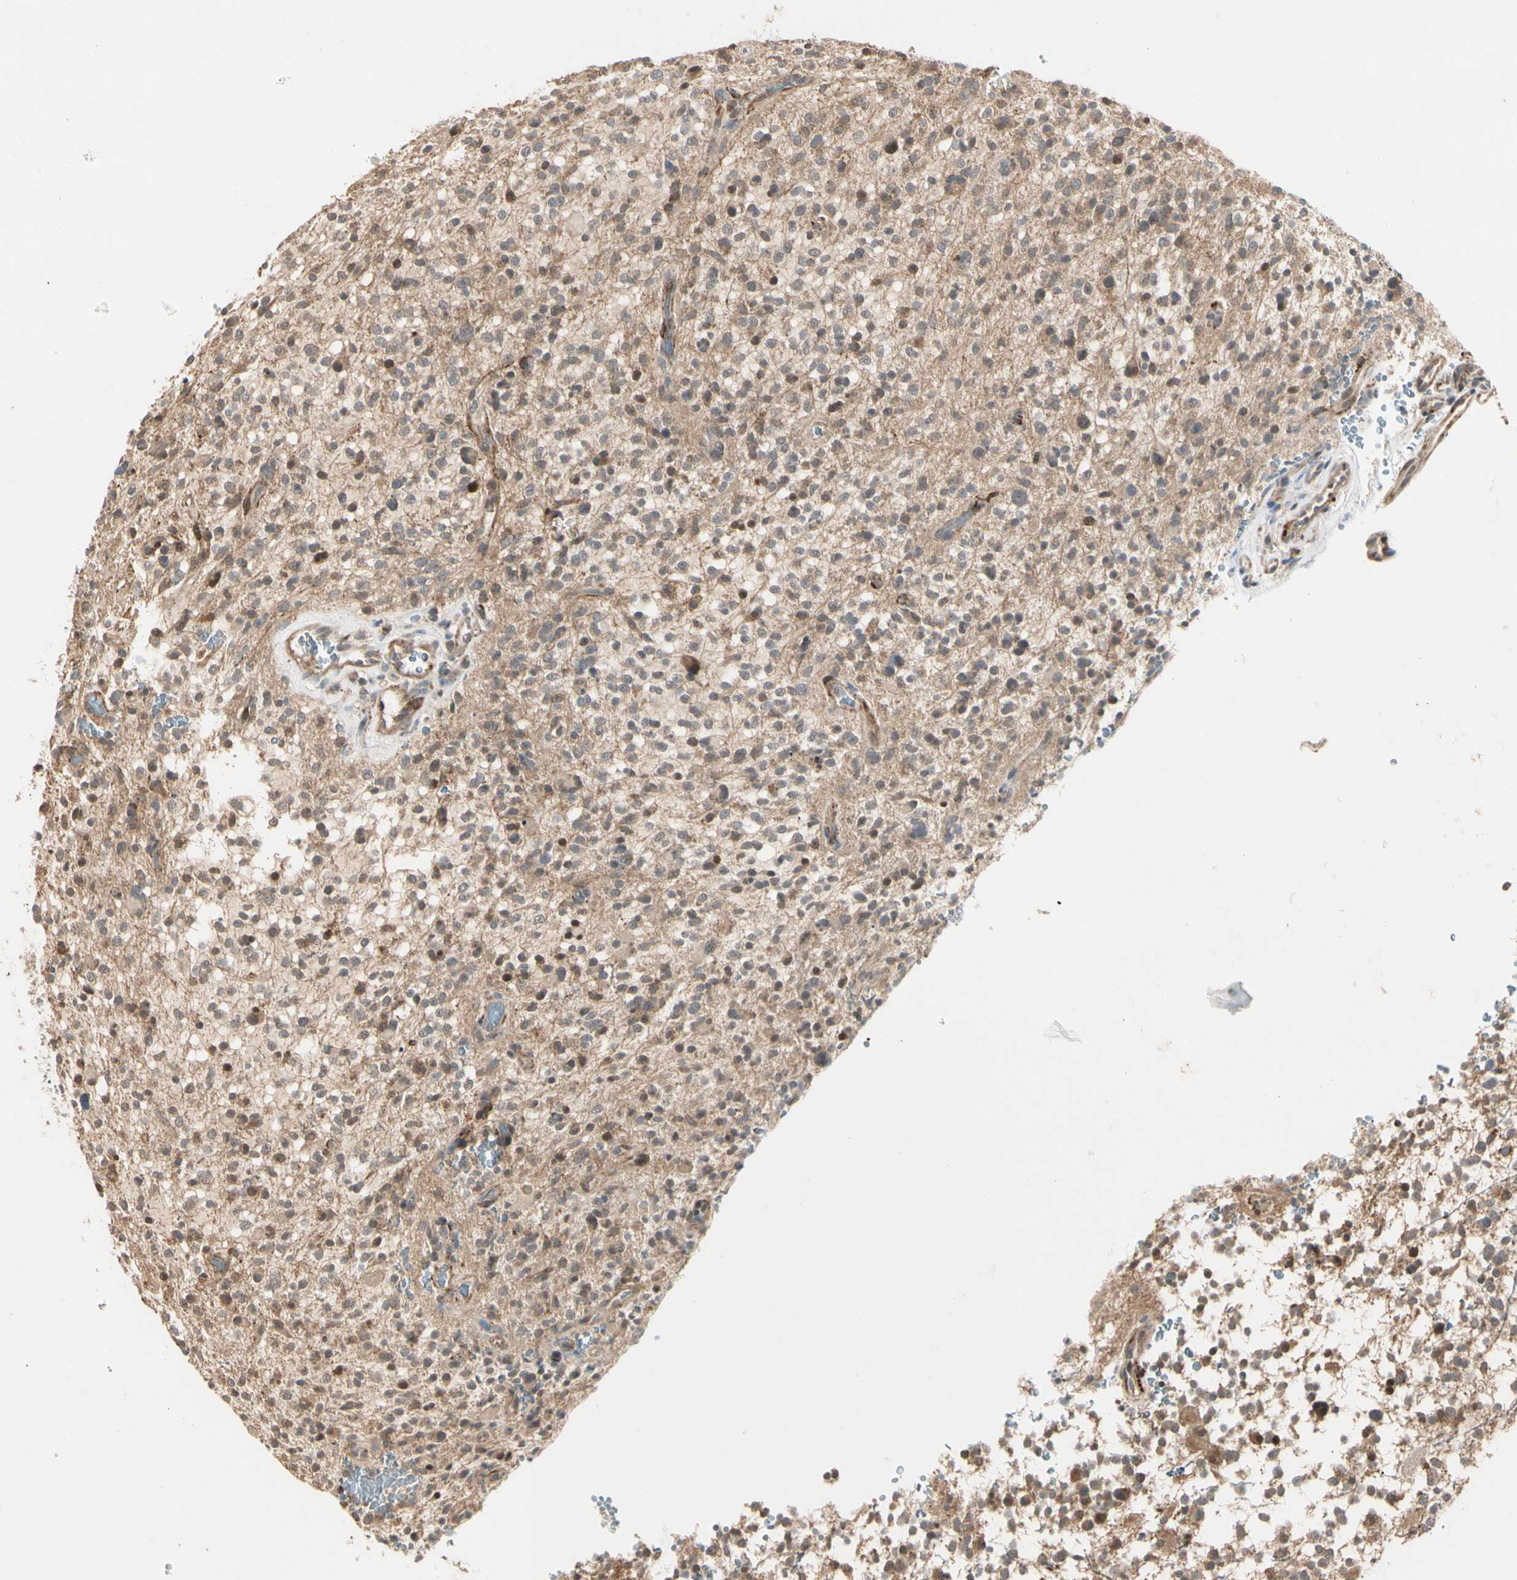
{"staining": {"intensity": "moderate", "quantity": "25%-75%", "location": "cytoplasmic/membranous"}, "tissue": "glioma", "cell_type": "Tumor cells", "image_type": "cancer", "snomed": [{"axis": "morphology", "description": "Glioma, malignant, High grade"}, {"axis": "topography", "description": "Brain"}], "caption": "This is an image of IHC staining of malignant high-grade glioma, which shows moderate staining in the cytoplasmic/membranous of tumor cells.", "gene": "ATG4C", "patient": {"sex": "male", "age": 48}}